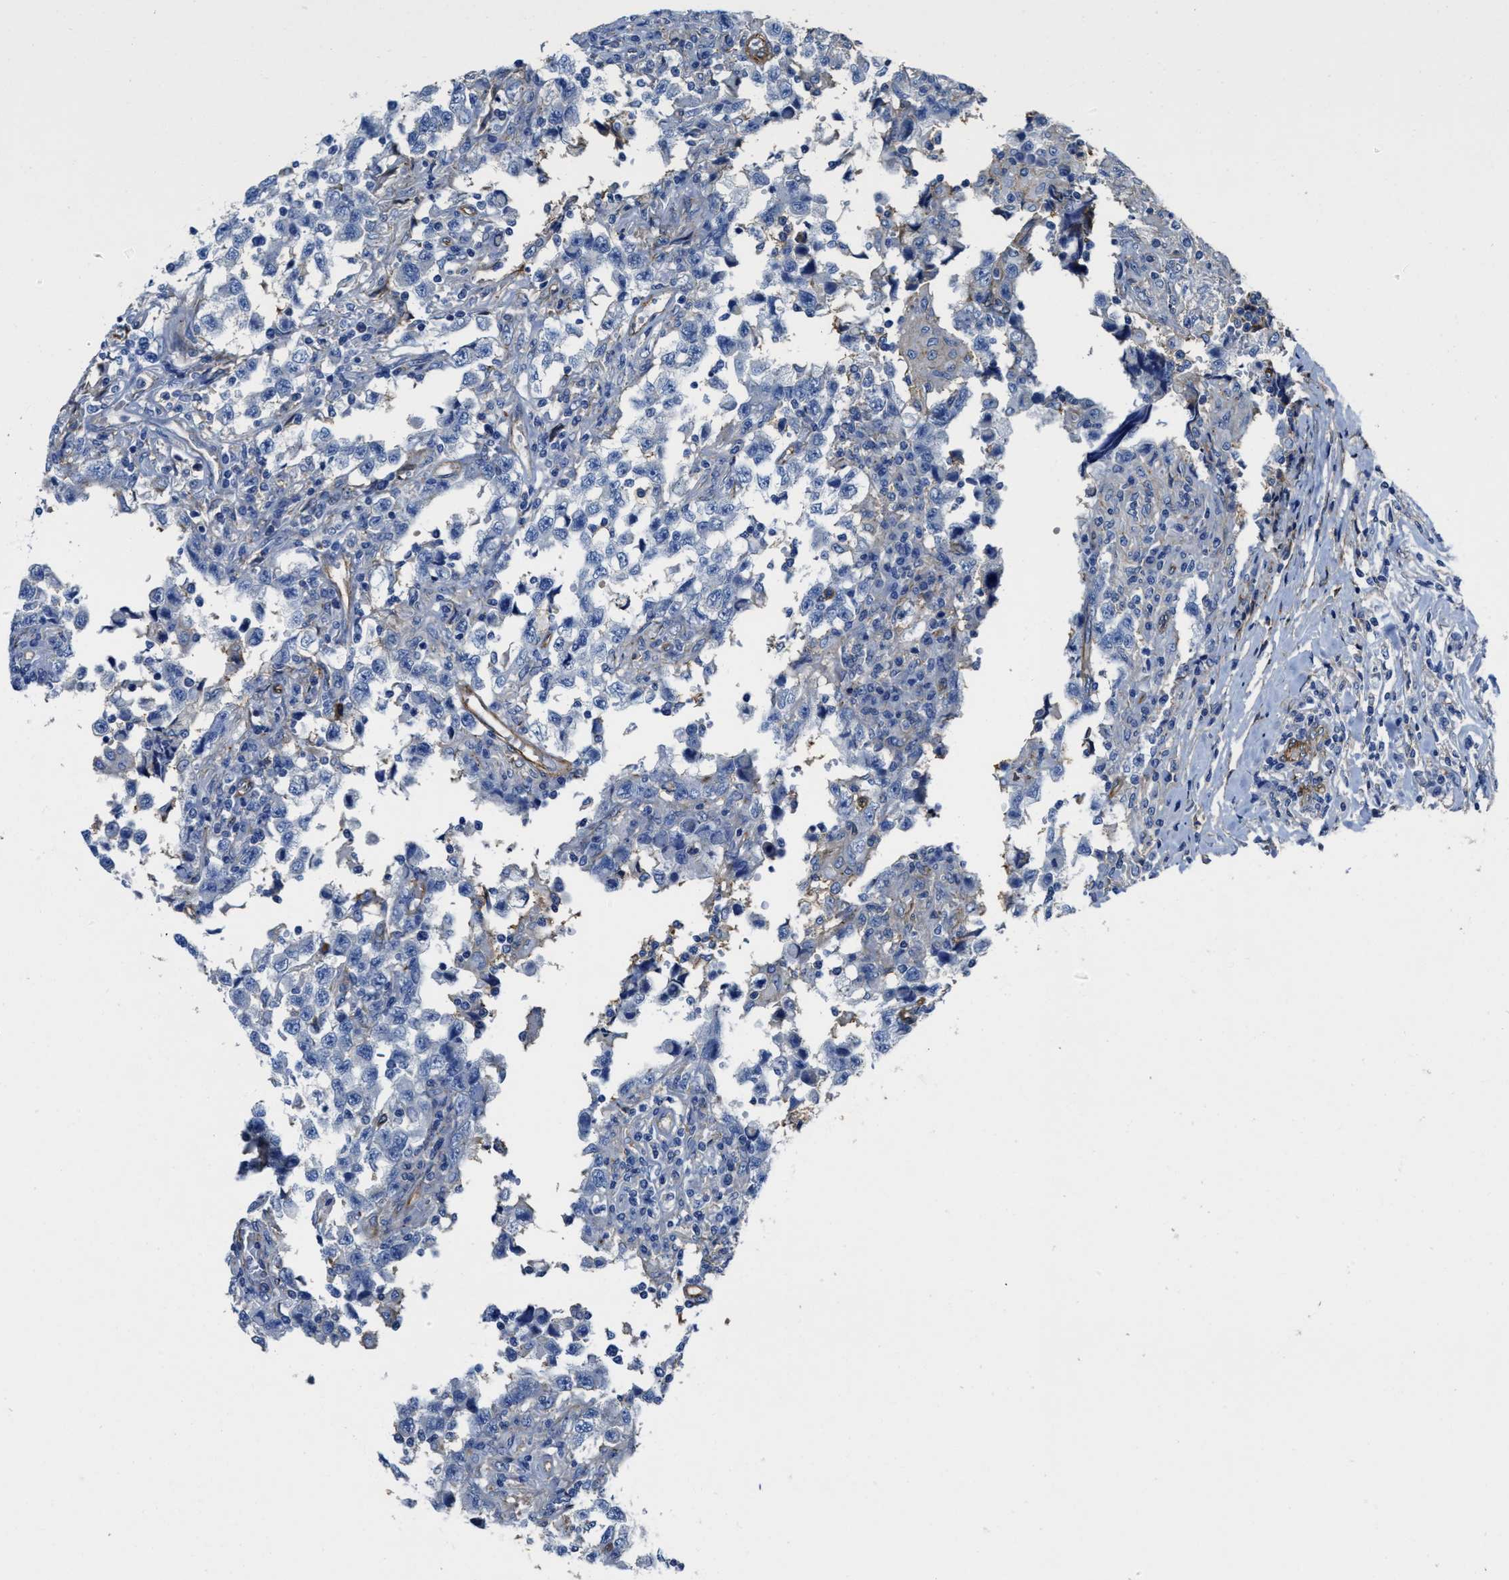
{"staining": {"intensity": "negative", "quantity": "none", "location": "none"}, "tissue": "testis cancer", "cell_type": "Tumor cells", "image_type": "cancer", "snomed": [{"axis": "morphology", "description": "Carcinoma, Embryonal, NOS"}, {"axis": "topography", "description": "Testis"}], "caption": "Photomicrograph shows no protein expression in tumor cells of testis cancer (embryonal carcinoma) tissue. Brightfield microscopy of immunohistochemistry stained with DAB (3,3'-diaminobenzidine) (brown) and hematoxylin (blue), captured at high magnification.", "gene": "NAB1", "patient": {"sex": "male", "age": 21}}